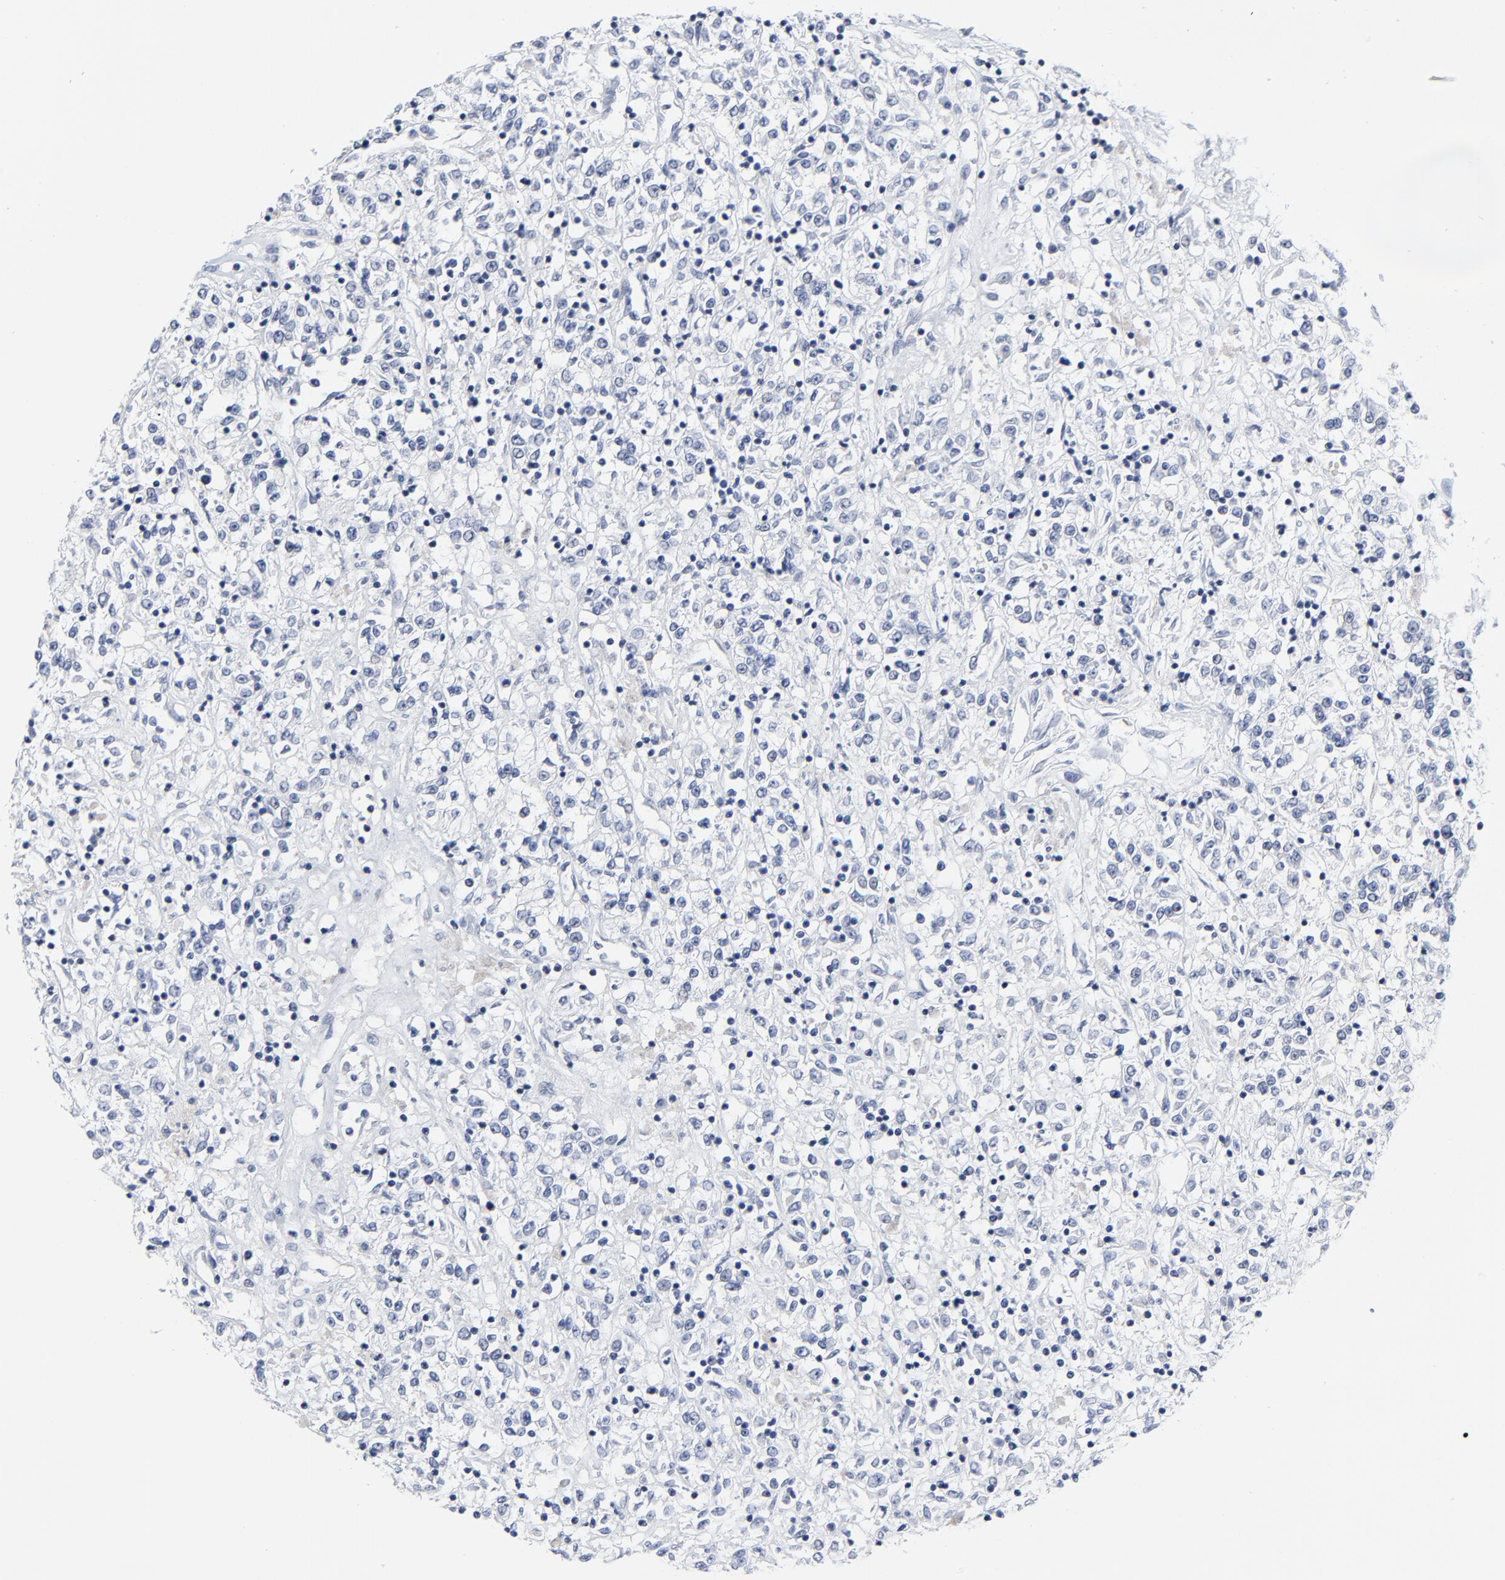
{"staining": {"intensity": "negative", "quantity": "none", "location": "none"}, "tissue": "renal cancer", "cell_type": "Tumor cells", "image_type": "cancer", "snomed": [{"axis": "morphology", "description": "Adenocarcinoma, NOS"}, {"axis": "topography", "description": "Kidney"}], "caption": "This micrograph is of adenocarcinoma (renal) stained with IHC to label a protein in brown with the nuclei are counter-stained blue. There is no positivity in tumor cells.", "gene": "ZNF589", "patient": {"sex": "female", "age": 76}}